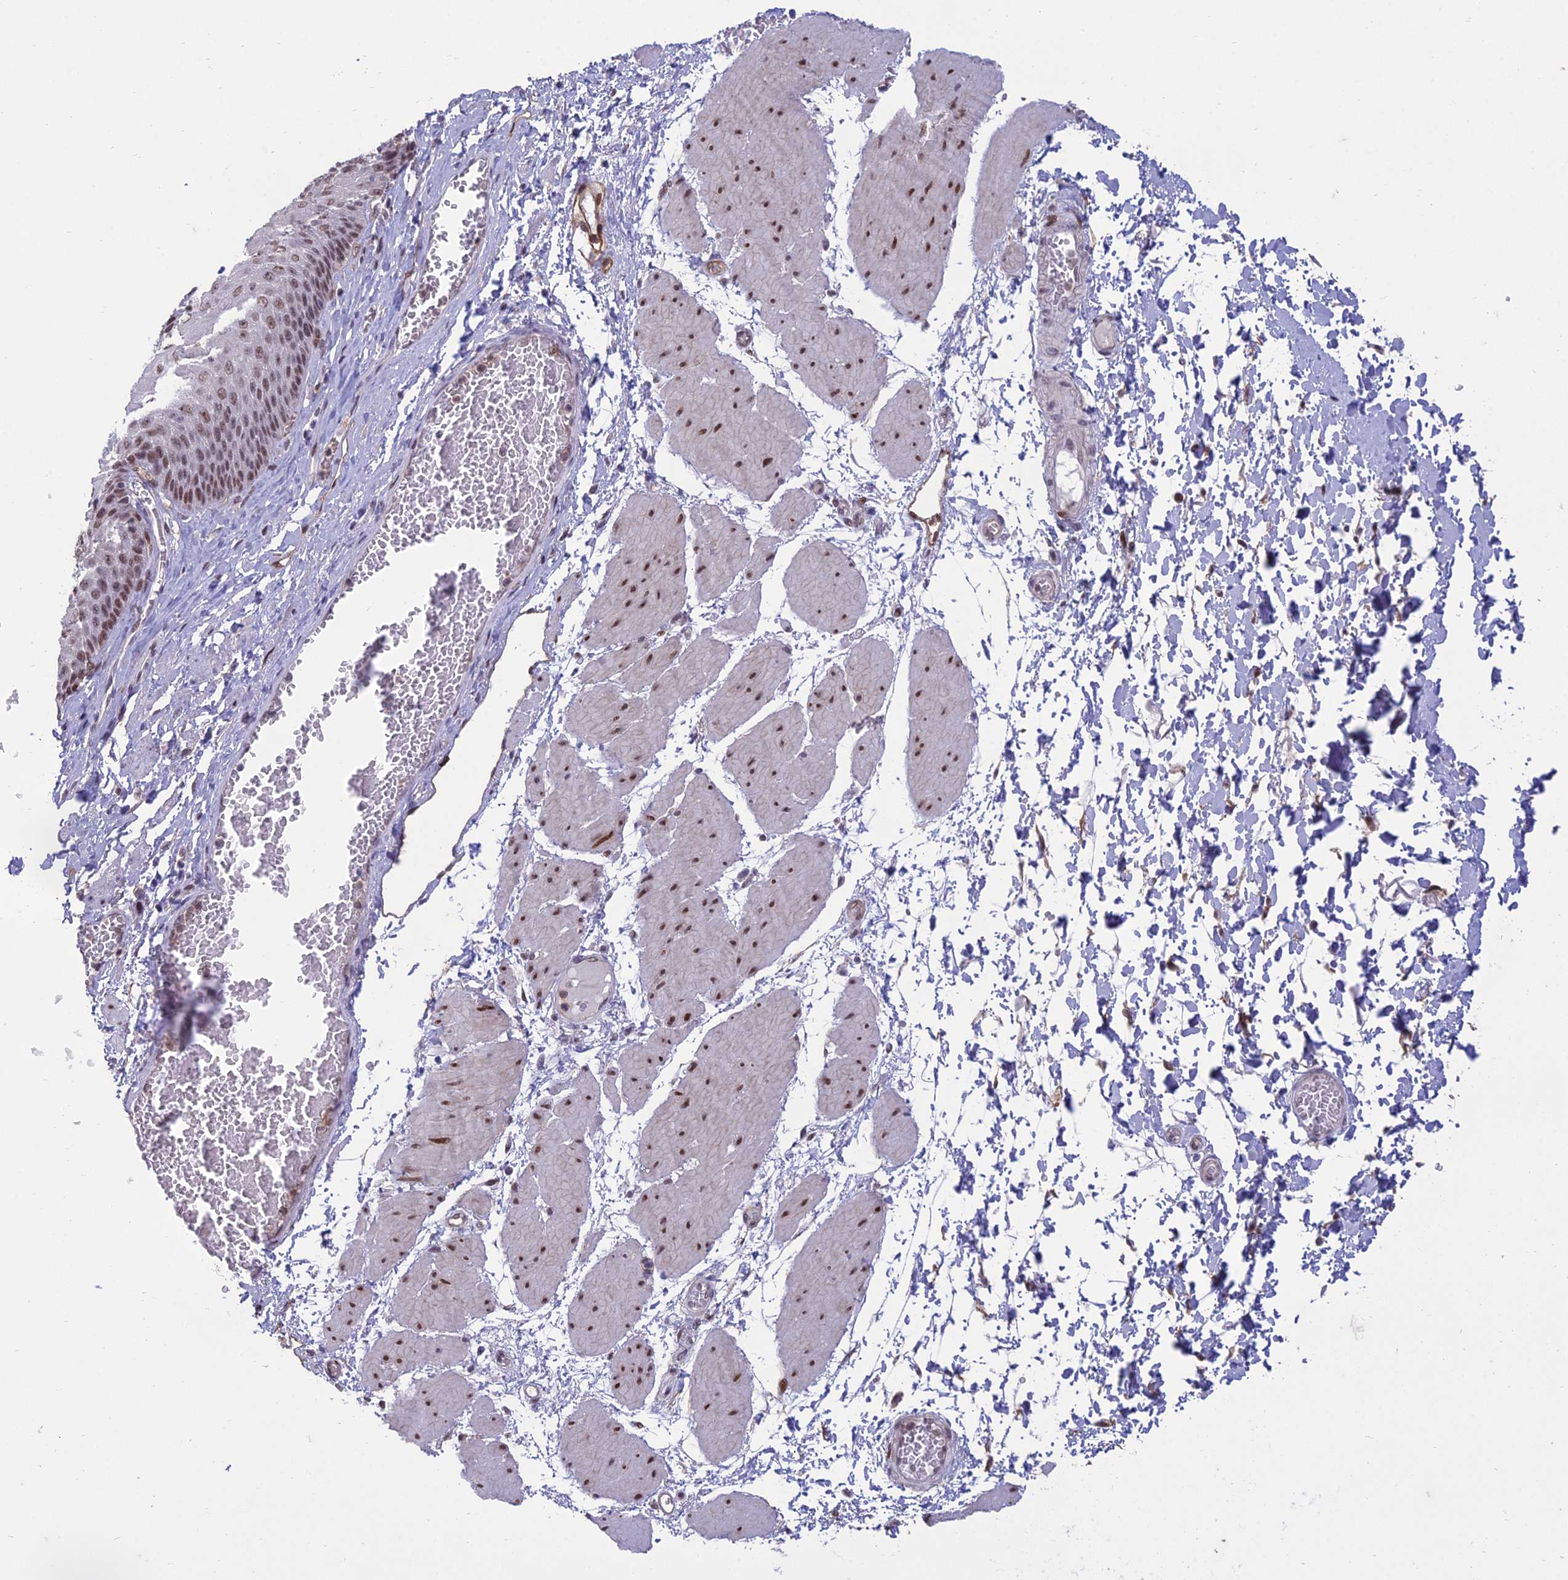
{"staining": {"intensity": "moderate", "quantity": "25%-75%", "location": "nuclear"}, "tissue": "esophagus", "cell_type": "Squamous epithelial cells", "image_type": "normal", "snomed": [{"axis": "morphology", "description": "Normal tissue, NOS"}, {"axis": "topography", "description": "Esophagus"}], "caption": "The micrograph demonstrates staining of normal esophagus, revealing moderate nuclear protein staining (brown color) within squamous epithelial cells. (DAB = brown stain, brightfield microscopy at high magnification).", "gene": "RANBP3", "patient": {"sex": "male", "age": 60}}